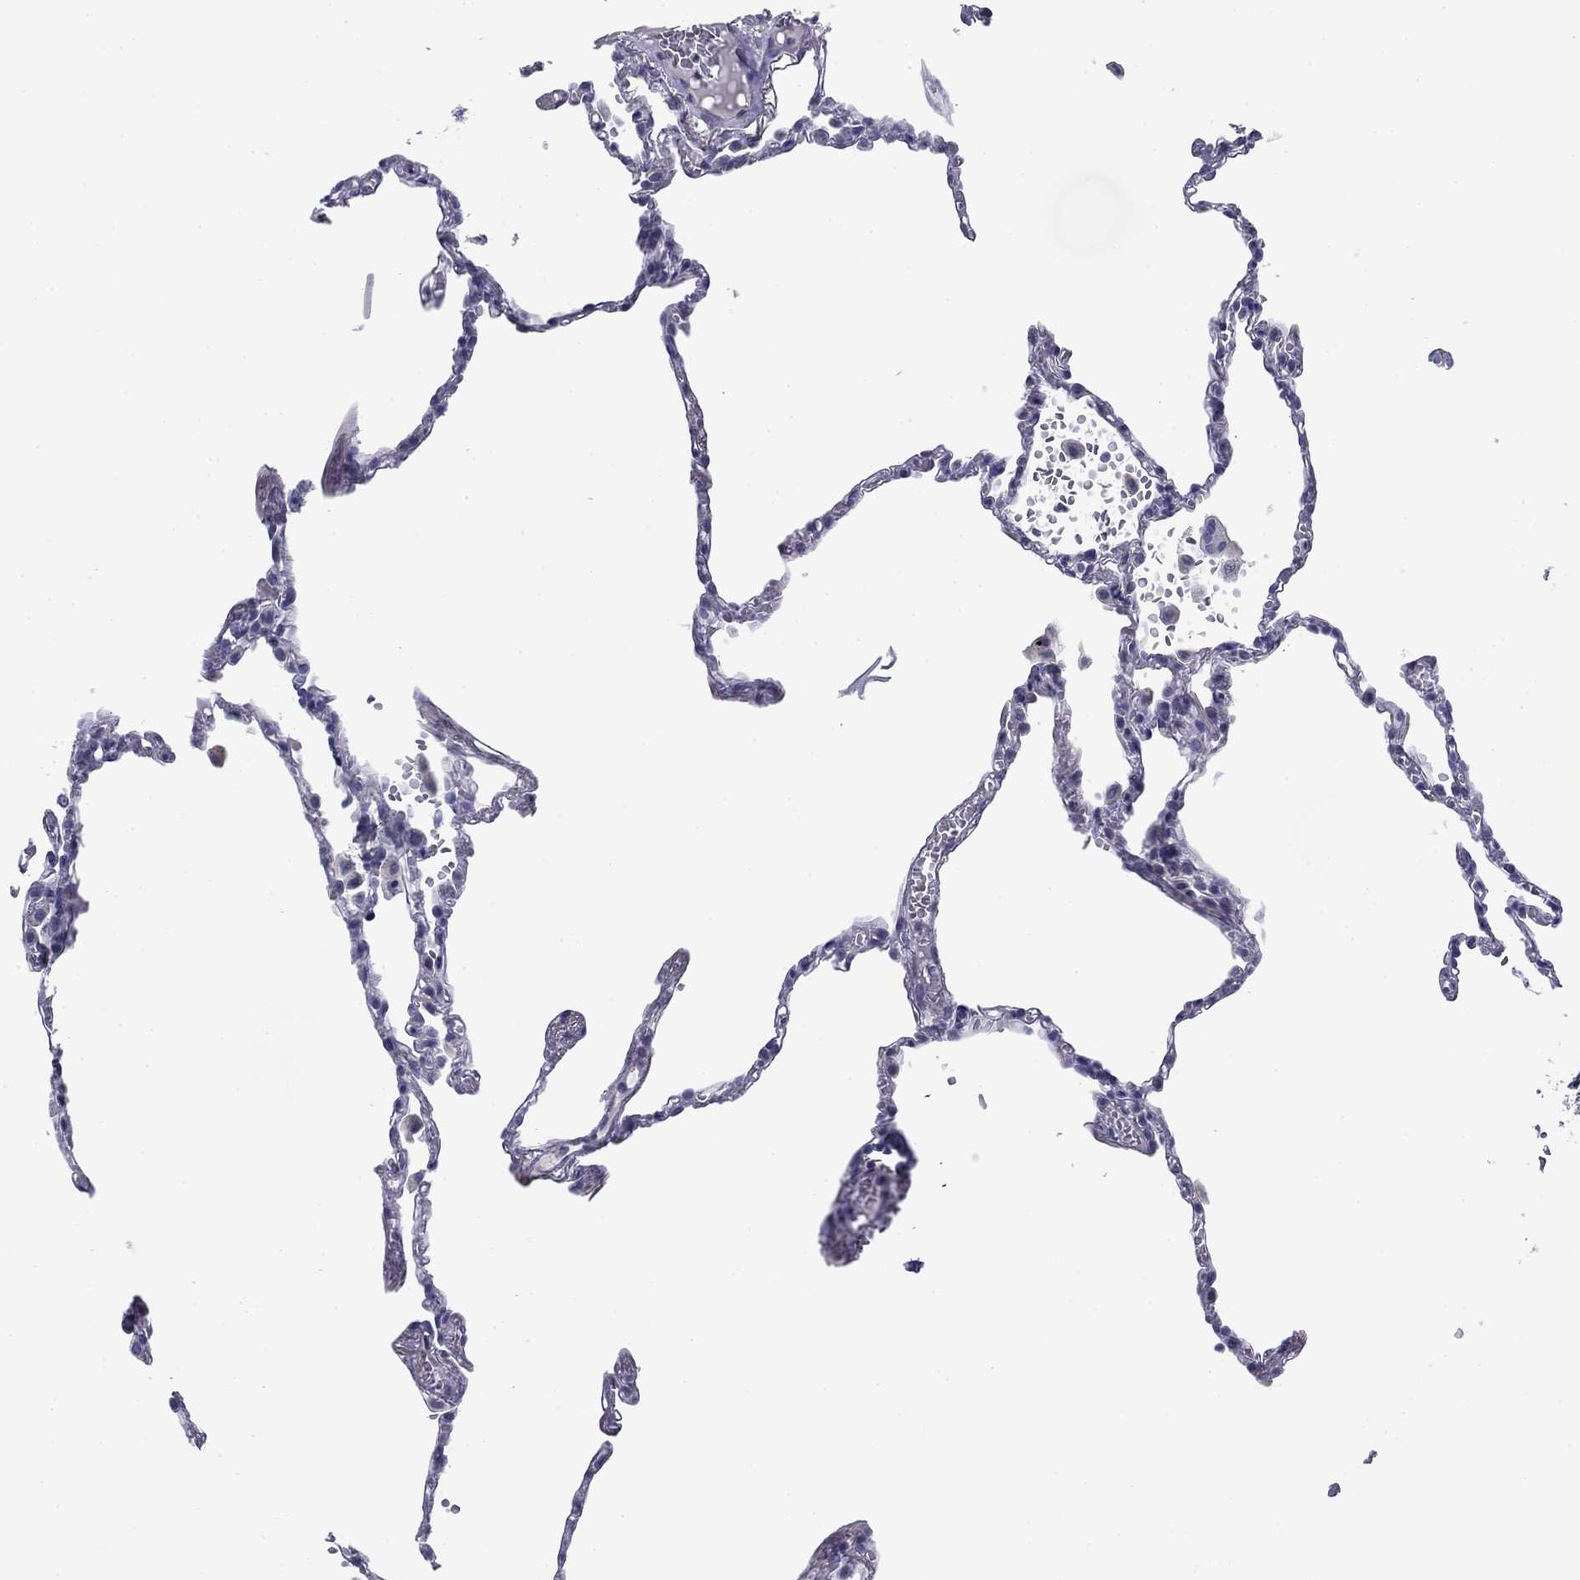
{"staining": {"intensity": "negative", "quantity": "none", "location": "none"}, "tissue": "lung", "cell_type": "Alveolar cells", "image_type": "normal", "snomed": [{"axis": "morphology", "description": "Normal tissue, NOS"}, {"axis": "topography", "description": "Lung"}], "caption": "Immunohistochemistry photomicrograph of unremarkable lung: lung stained with DAB (3,3'-diaminobenzidine) reveals no significant protein expression in alveolar cells.", "gene": "PRPH", "patient": {"sex": "male", "age": 78}}